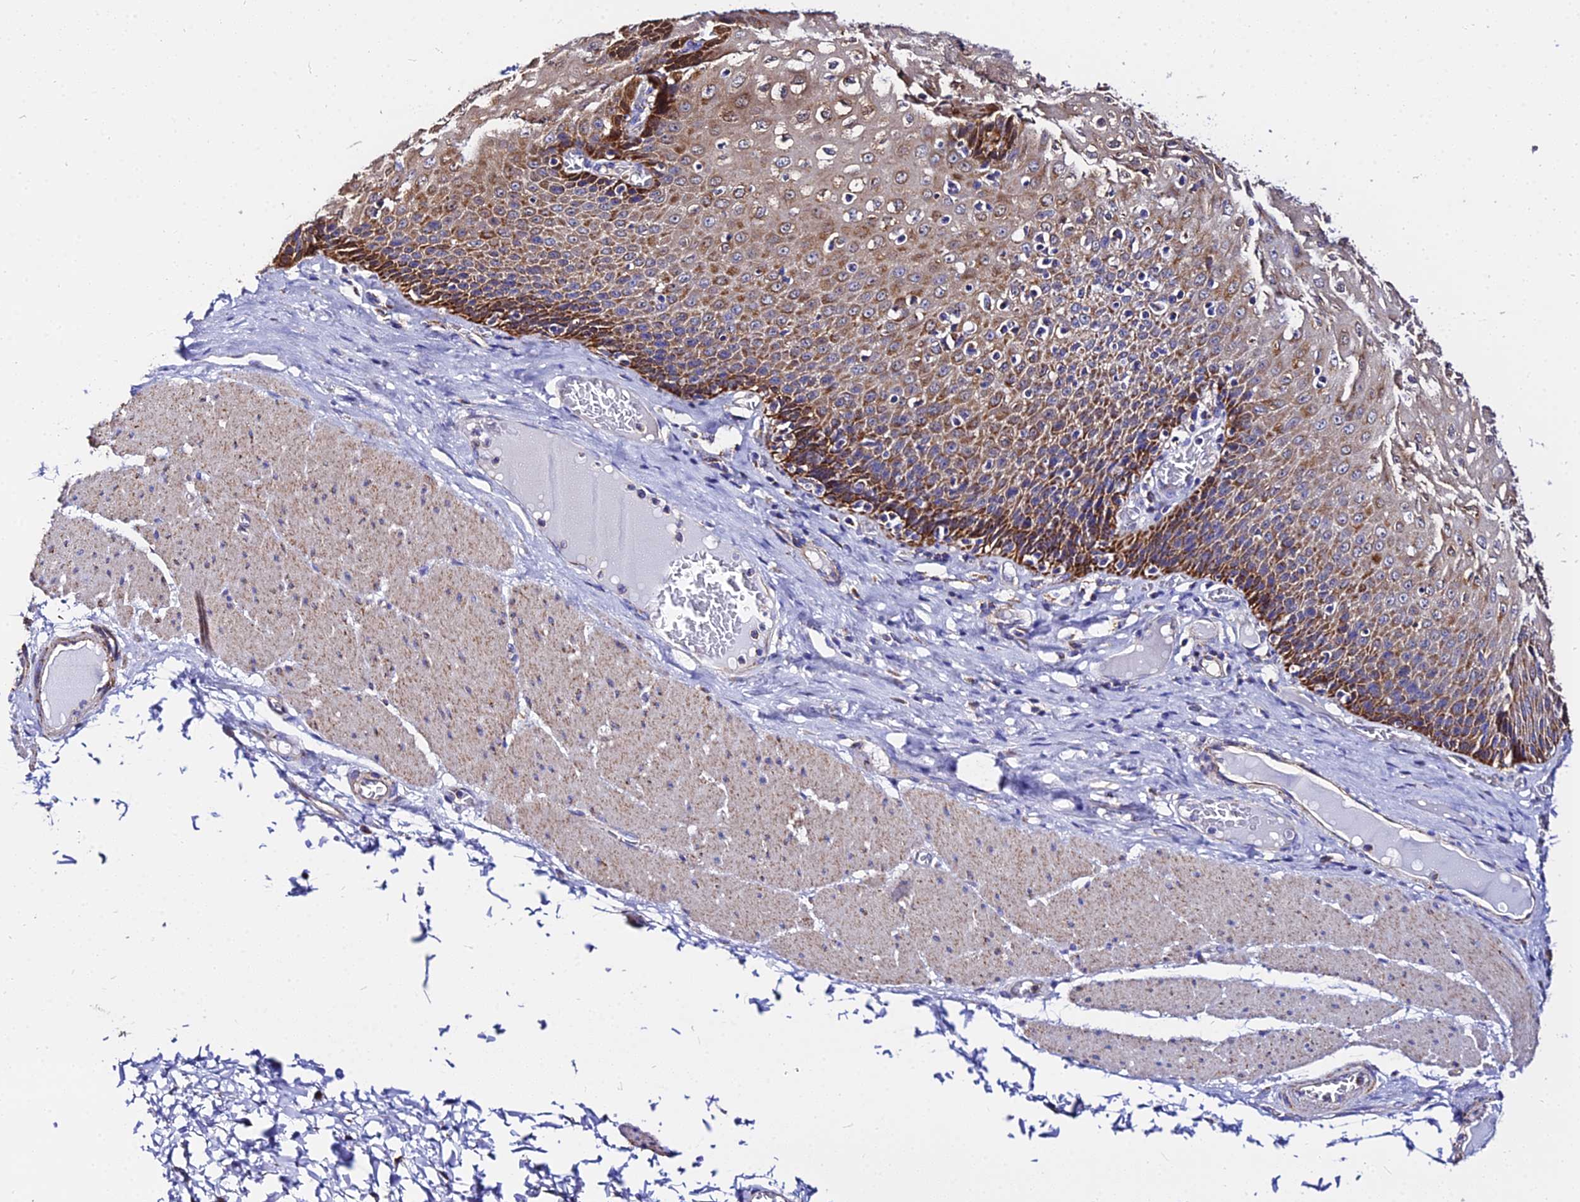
{"staining": {"intensity": "strong", "quantity": ">75%", "location": "cytoplasmic/membranous"}, "tissue": "esophagus", "cell_type": "Squamous epithelial cells", "image_type": "normal", "snomed": [{"axis": "morphology", "description": "Normal tissue, NOS"}, {"axis": "topography", "description": "Esophagus"}], "caption": "Immunohistochemical staining of benign human esophagus shows >75% levels of strong cytoplasmic/membranous protein staining in about >75% of squamous epithelial cells.", "gene": "ZNF573", "patient": {"sex": "male", "age": 60}}